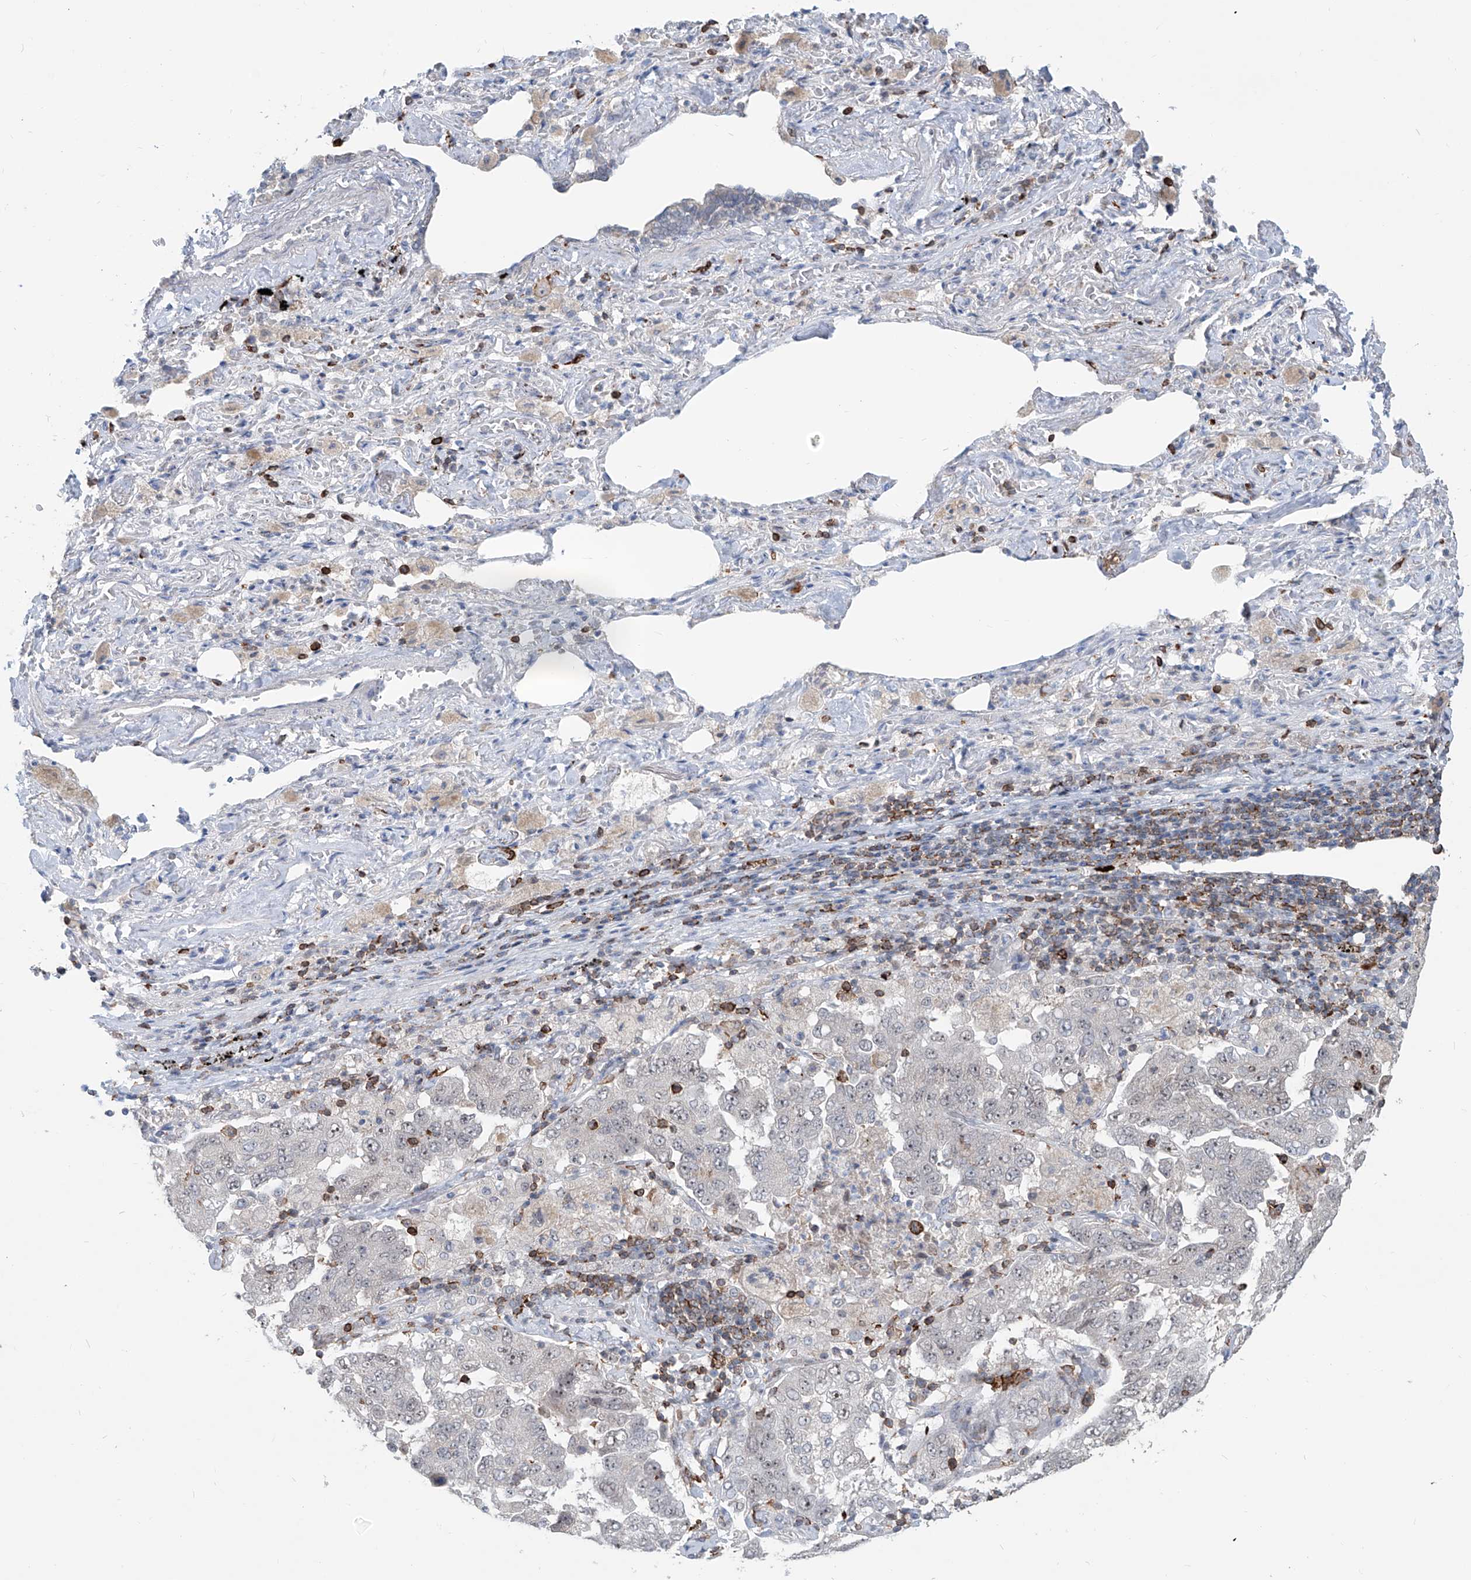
{"staining": {"intensity": "negative", "quantity": "none", "location": "none"}, "tissue": "lung cancer", "cell_type": "Tumor cells", "image_type": "cancer", "snomed": [{"axis": "morphology", "description": "Adenocarcinoma, NOS"}, {"axis": "topography", "description": "Lung"}], "caption": "This image is of adenocarcinoma (lung) stained with IHC to label a protein in brown with the nuclei are counter-stained blue. There is no expression in tumor cells.", "gene": "ZBTB48", "patient": {"sex": "female", "age": 51}}